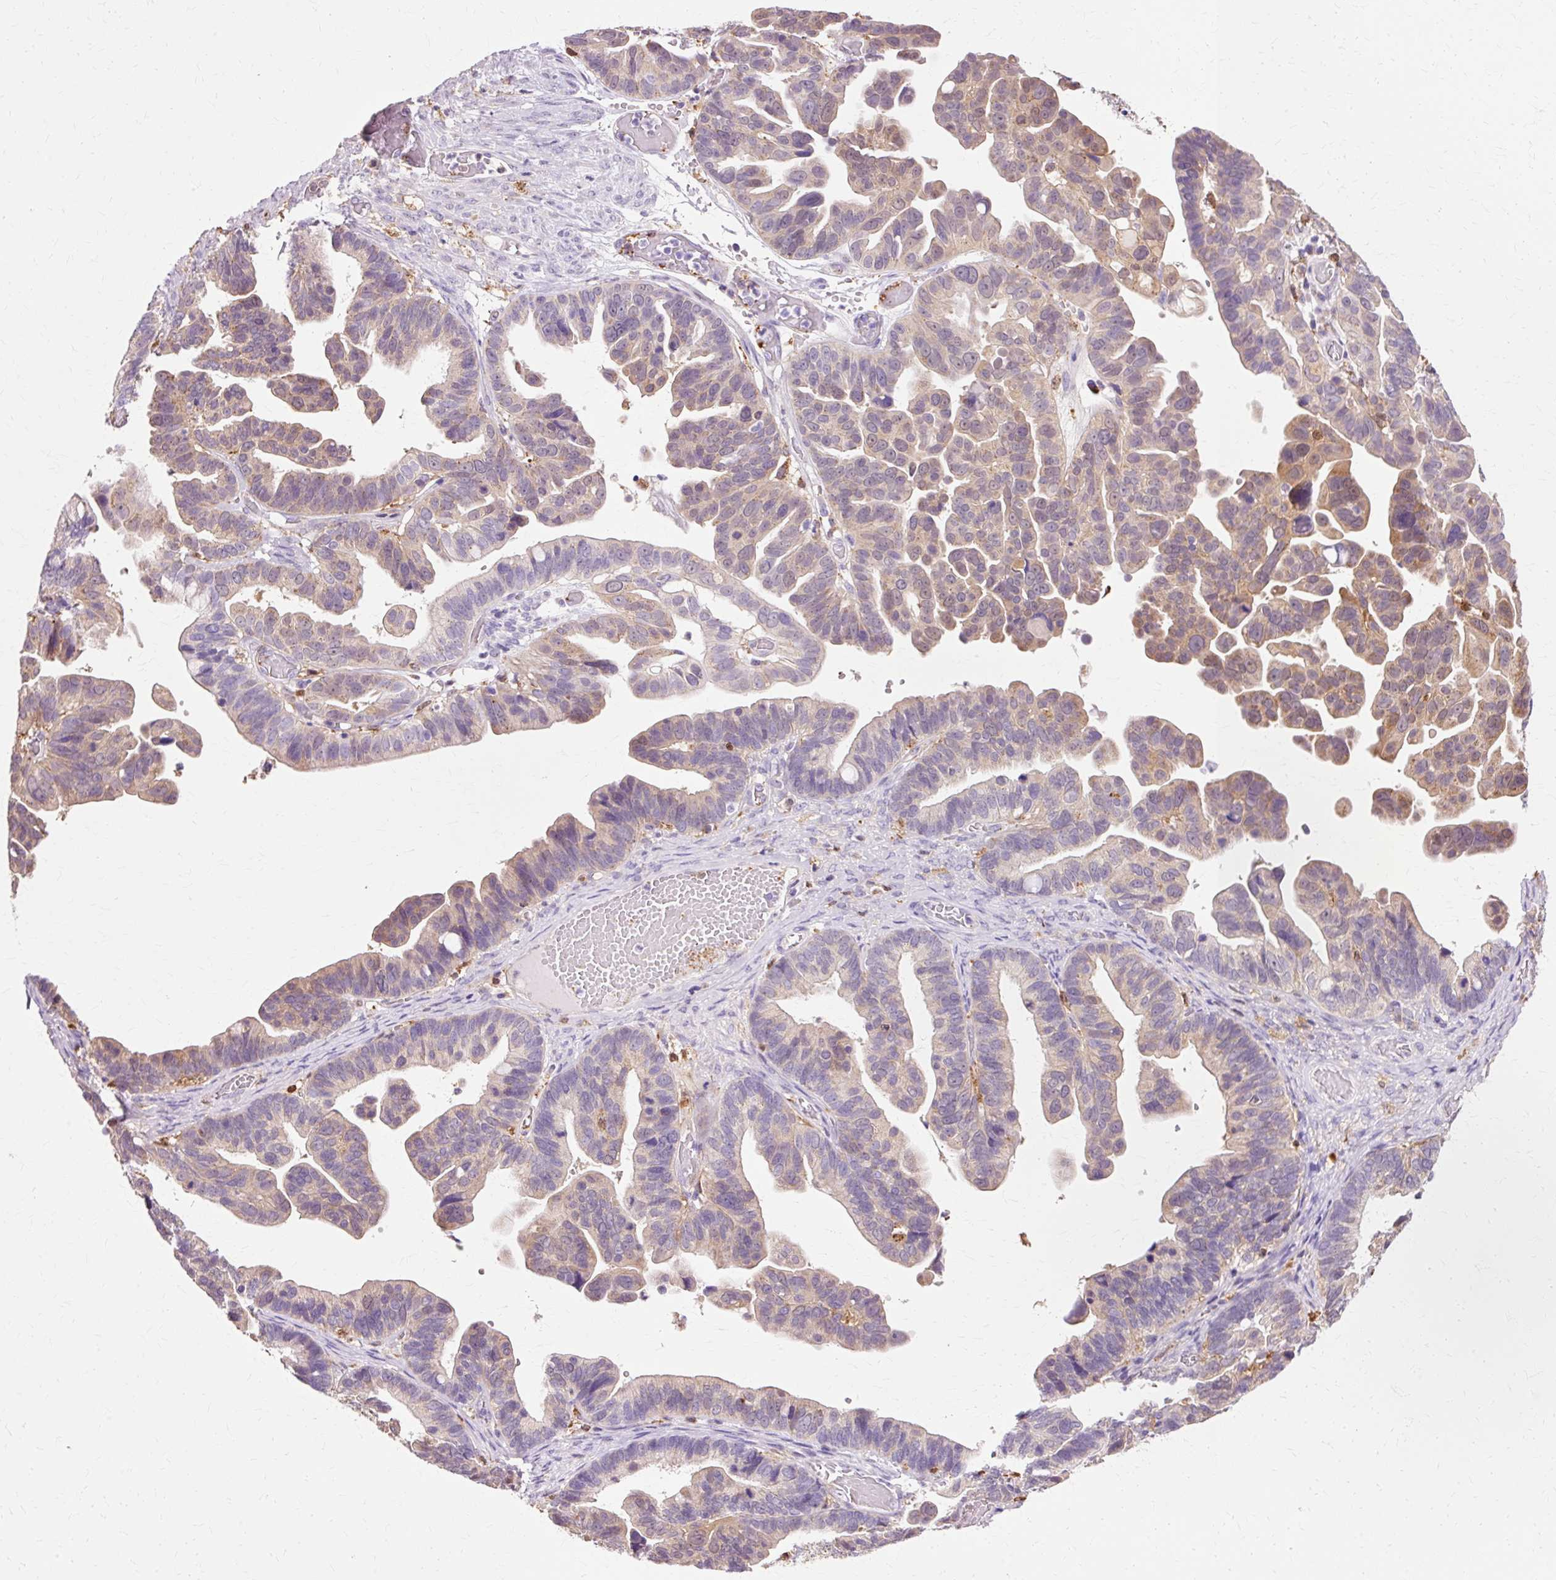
{"staining": {"intensity": "weak", "quantity": ">75%", "location": "cytoplasmic/membranous"}, "tissue": "ovarian cancer", "cell_type": "Tumor cells", "image_type": "cancer", "snomed": [{"axis": "morphology", "description": "Cystadenocarcinoma, serous, NOS"}, {"axis": "topography", "description": "Ovary"}], "caption": "The image exhibits a brown stain indicating the presence of a protein in the cytoplasmic/membranous of tumor cells in ovarian cancer (serous cystadenocarcinoma). Ihc stains the protein in brown and the nuclei are stained blue.", "gene": "GPX1", "patient": {"sex": "female", "age": 56}}